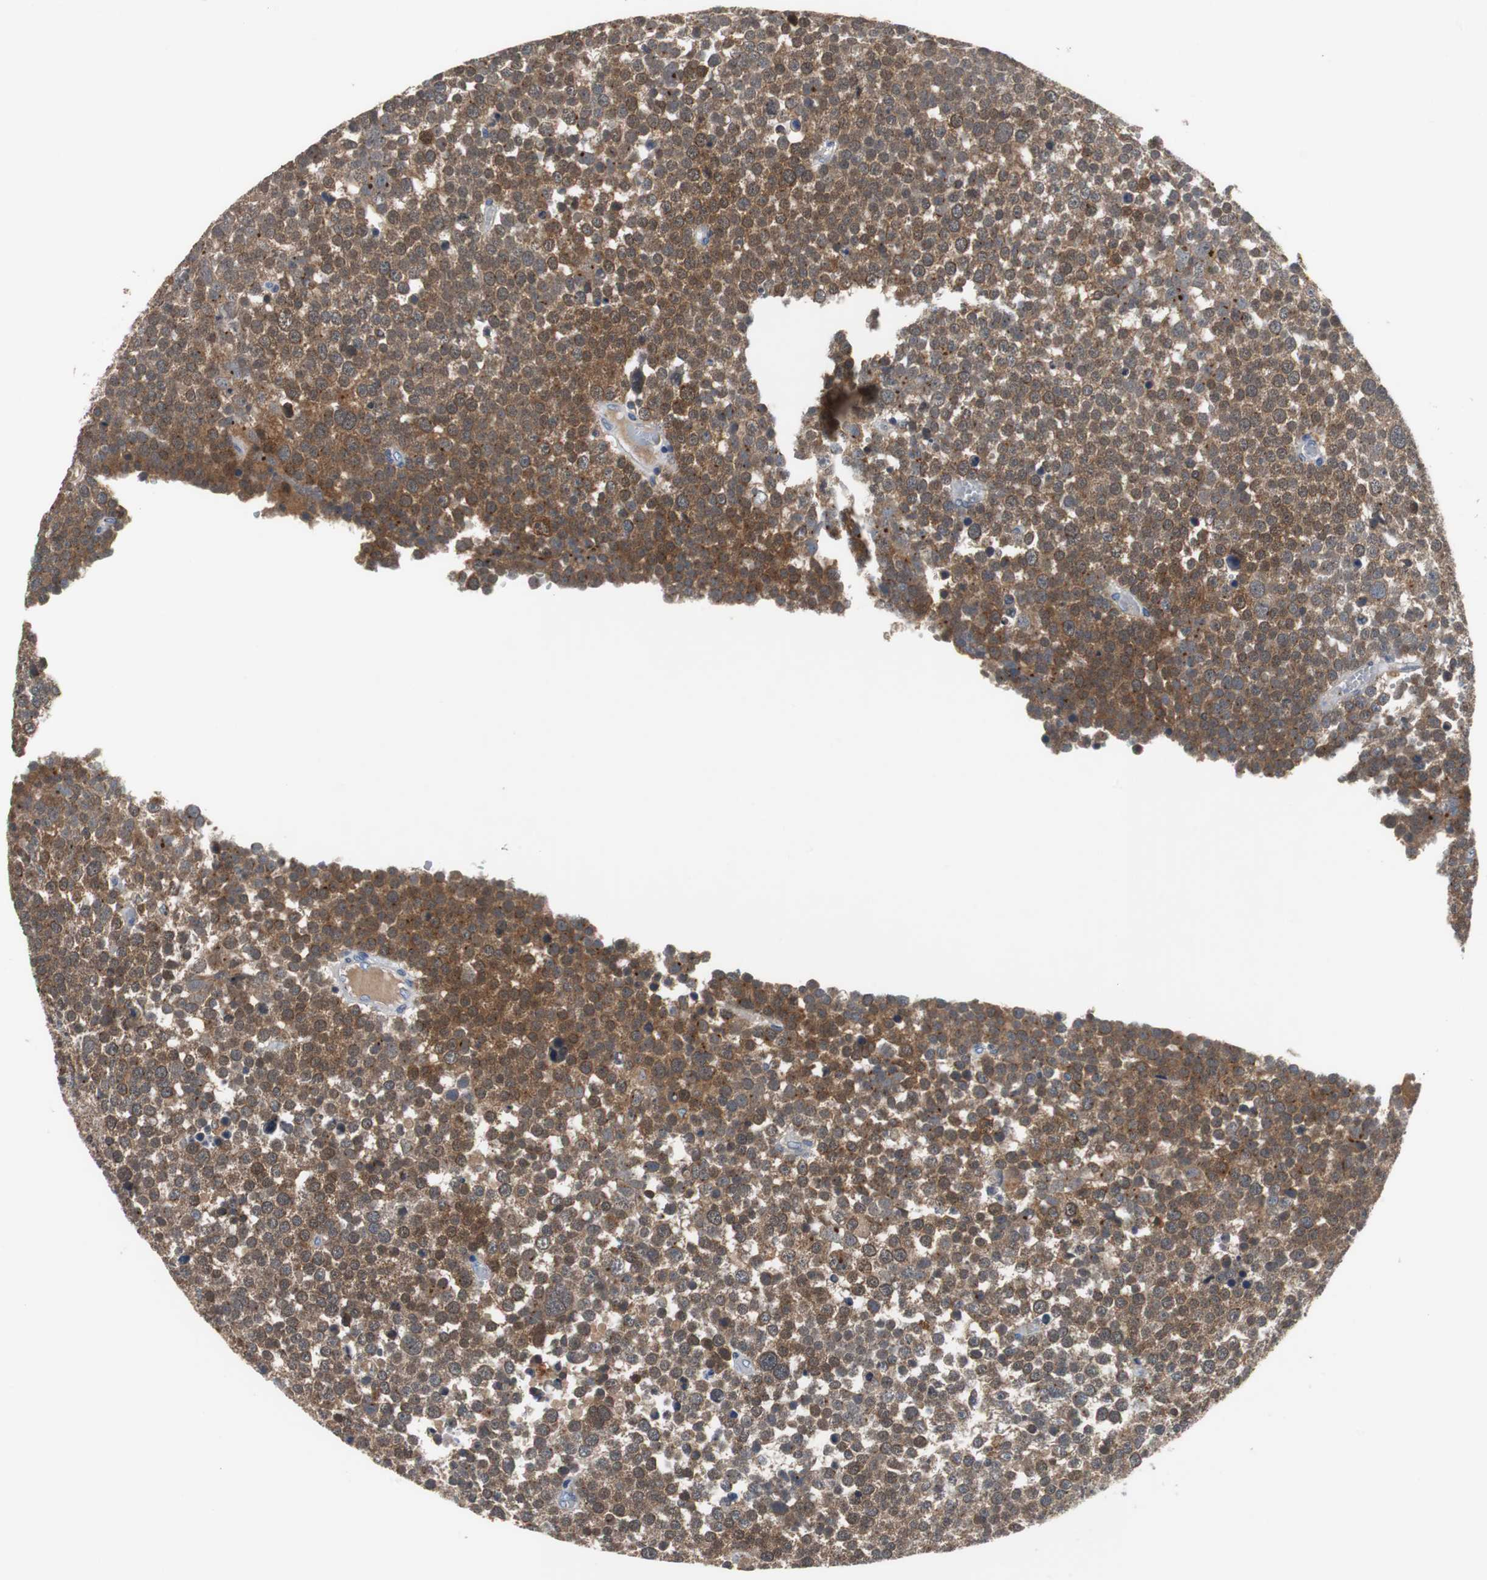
{"staining": {"intensity": "strong", "quantity": ">75%", "location": "cytoplasmic/membranous,nuclear"}, "tissue": "testis cancer", "cell_type": "Tumor cells", "image_type": "cancer", "snomed": [{"axis": "morphology", "description": "Seminoma, NOS"}, {"axis": "topography", "description": "Testis"}], "caption": "Protein positivity by IHC displays strong cytoplasmic/membranous and nuclear staining in about >75% of tumor cells in testis cancer.", "gene": "CALB2", "patient": {"sex": "male", "age": 71}}